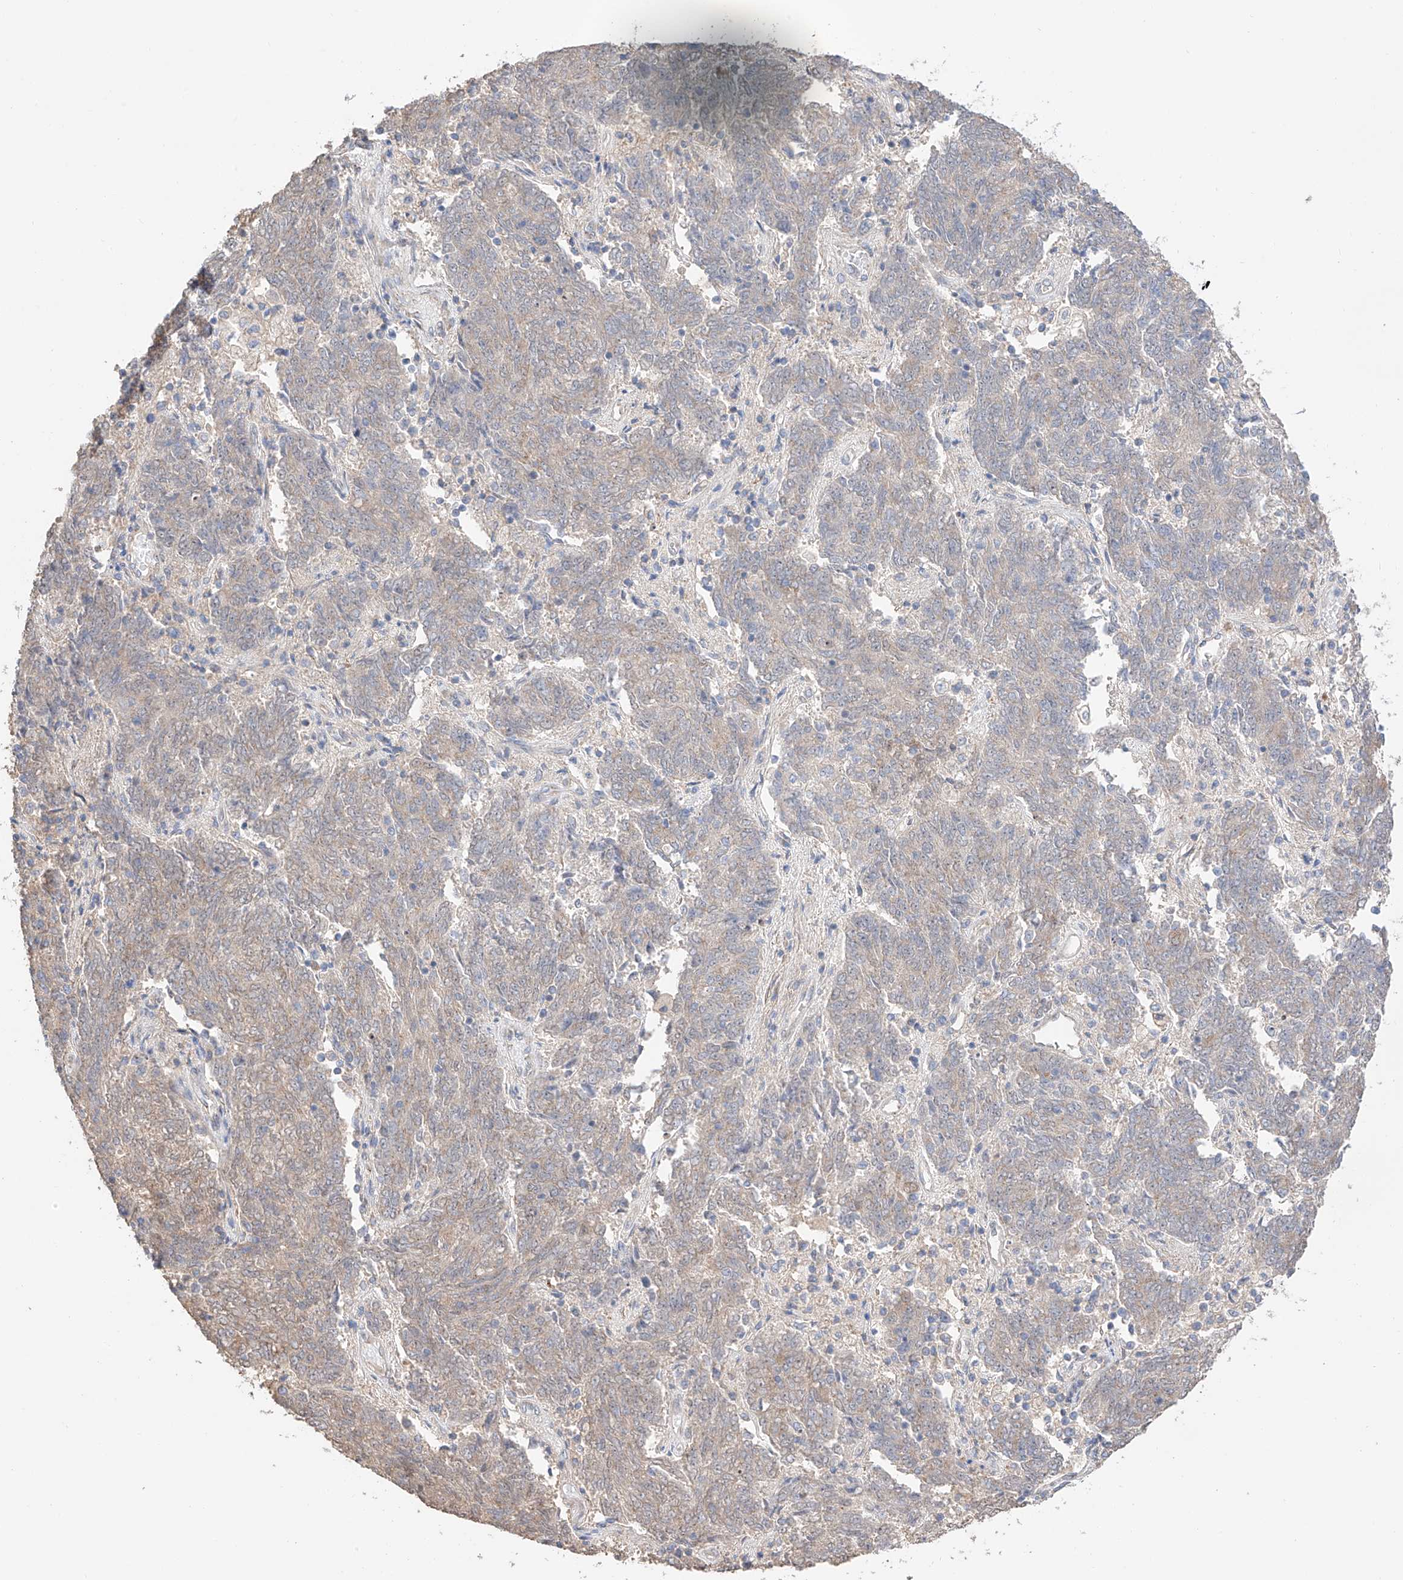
{"staining": {"intensity": "weak", "quantity": "25%-75%", "location": "cytoplasmic/membranous"}, "tissue": "endometrial cancer", "cell_type": "Tumor cells", "image_type": "cancer", "snomed": [{"axis": "morphology", "description": "Adenocarcinoma, NOS"}, {"axis": "topography", "description": "Endometrium"}], "caption": "Immunohistochemical staining of human endometrial adenocarcinoma exhibits low levels of weak cytoplasmic/membranous protein expression in about 25%-75% of tumor cells. (Stains: DAB in brown, nuclei in blue, Microscopy: brightfield microscopy at high magnification).", "gene": "MOSPD1", "patient": {"sex": "female", "age": 80}}